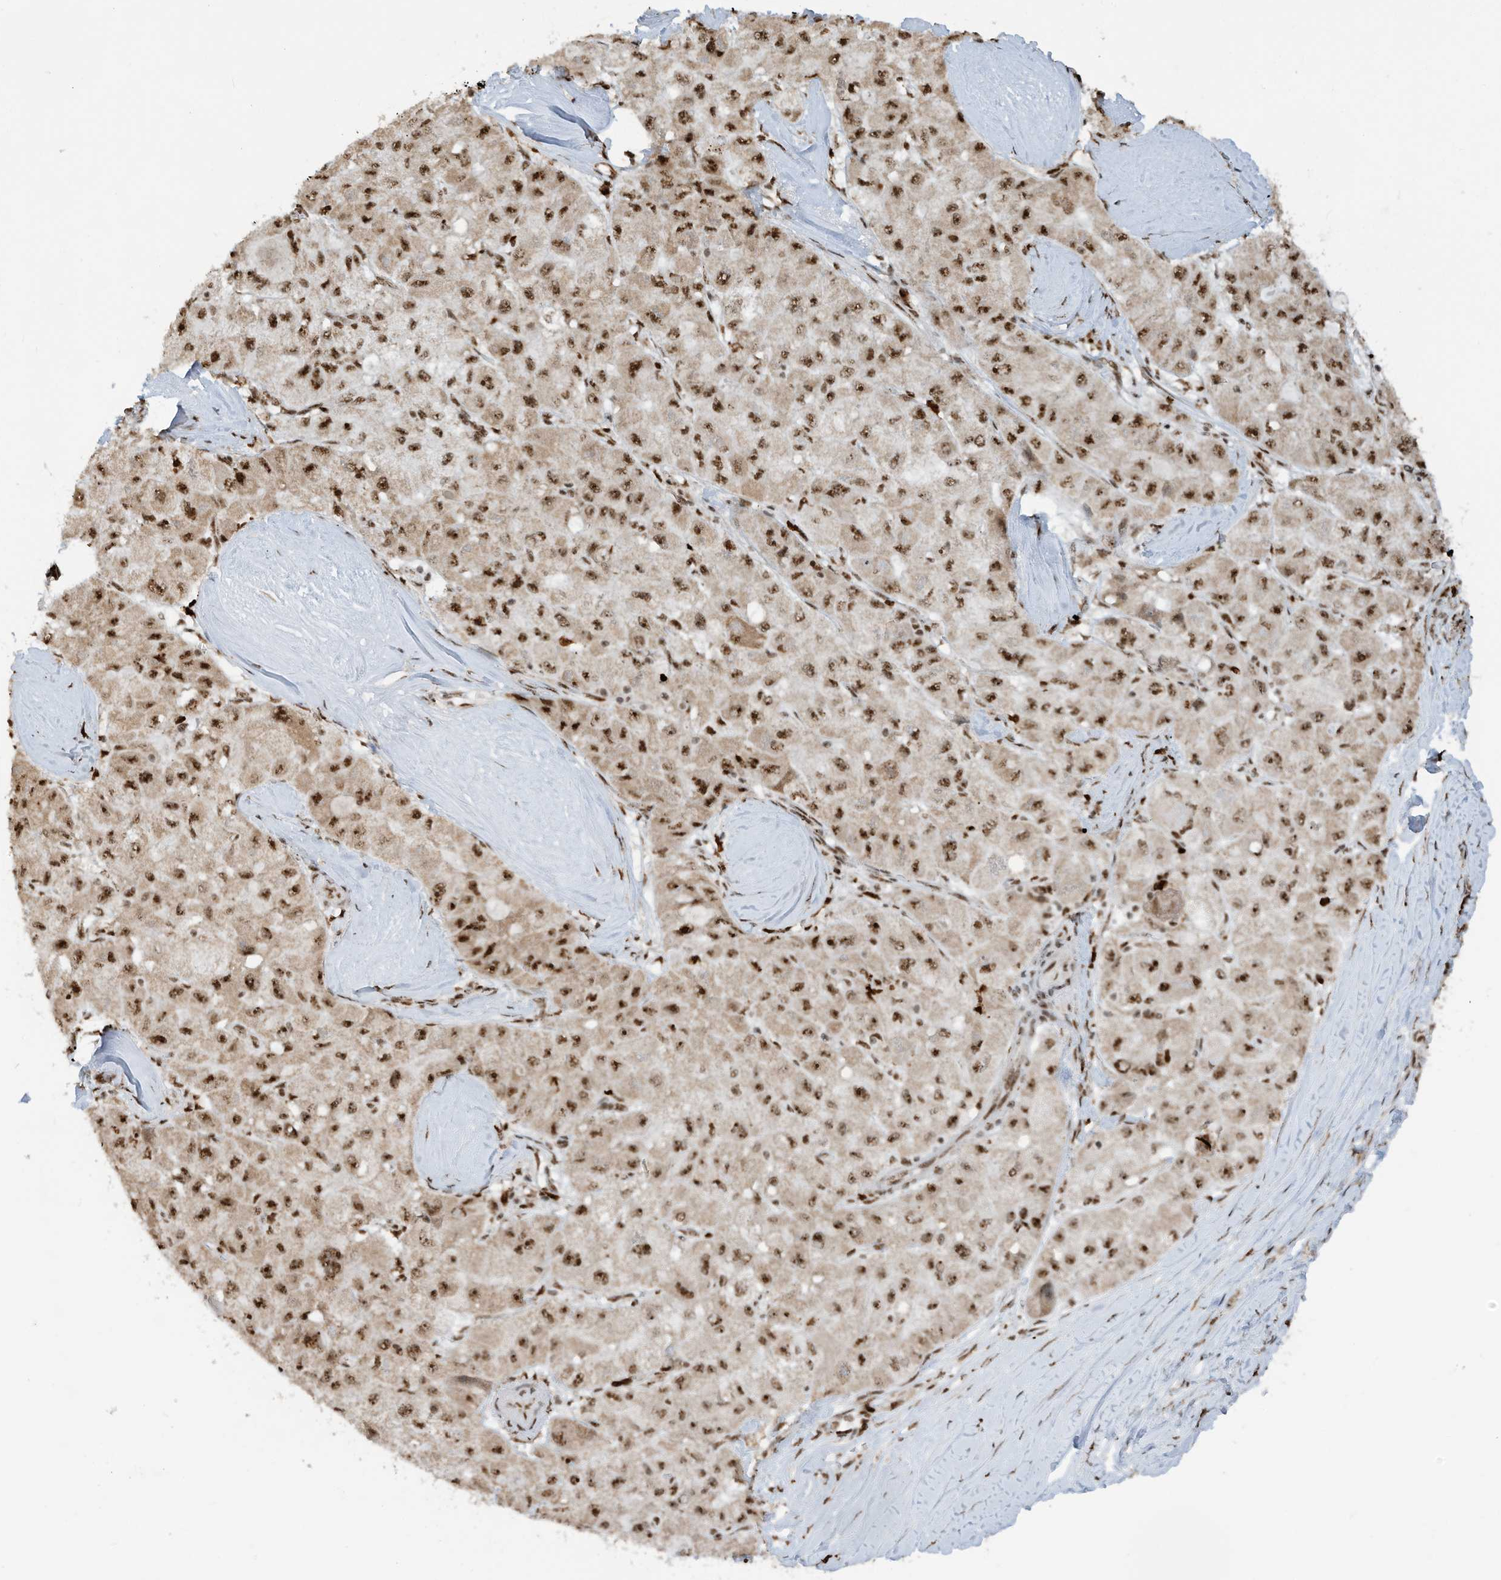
{"staining": {"intensity": "strong", "quantity": ">75%", "location": "nuclear"}, "tissue": "liver cancer", "cell_type": "Tumor cells", "image_type": "cancer", "snomed": [{"axis": "morphology", "description": "Carcinoma, Hepatocellular, NOS"}, {"axis": "topography", "description": "Liver"}], "caption": "Liver cancer (hepatocellular carcinoma) tissue reveals strong nuclear expression in about >75% of tumor cells, visualized by immunohistochemistry.", "gene": "LBH", "patient": {"sex": "male", "age": 80}}